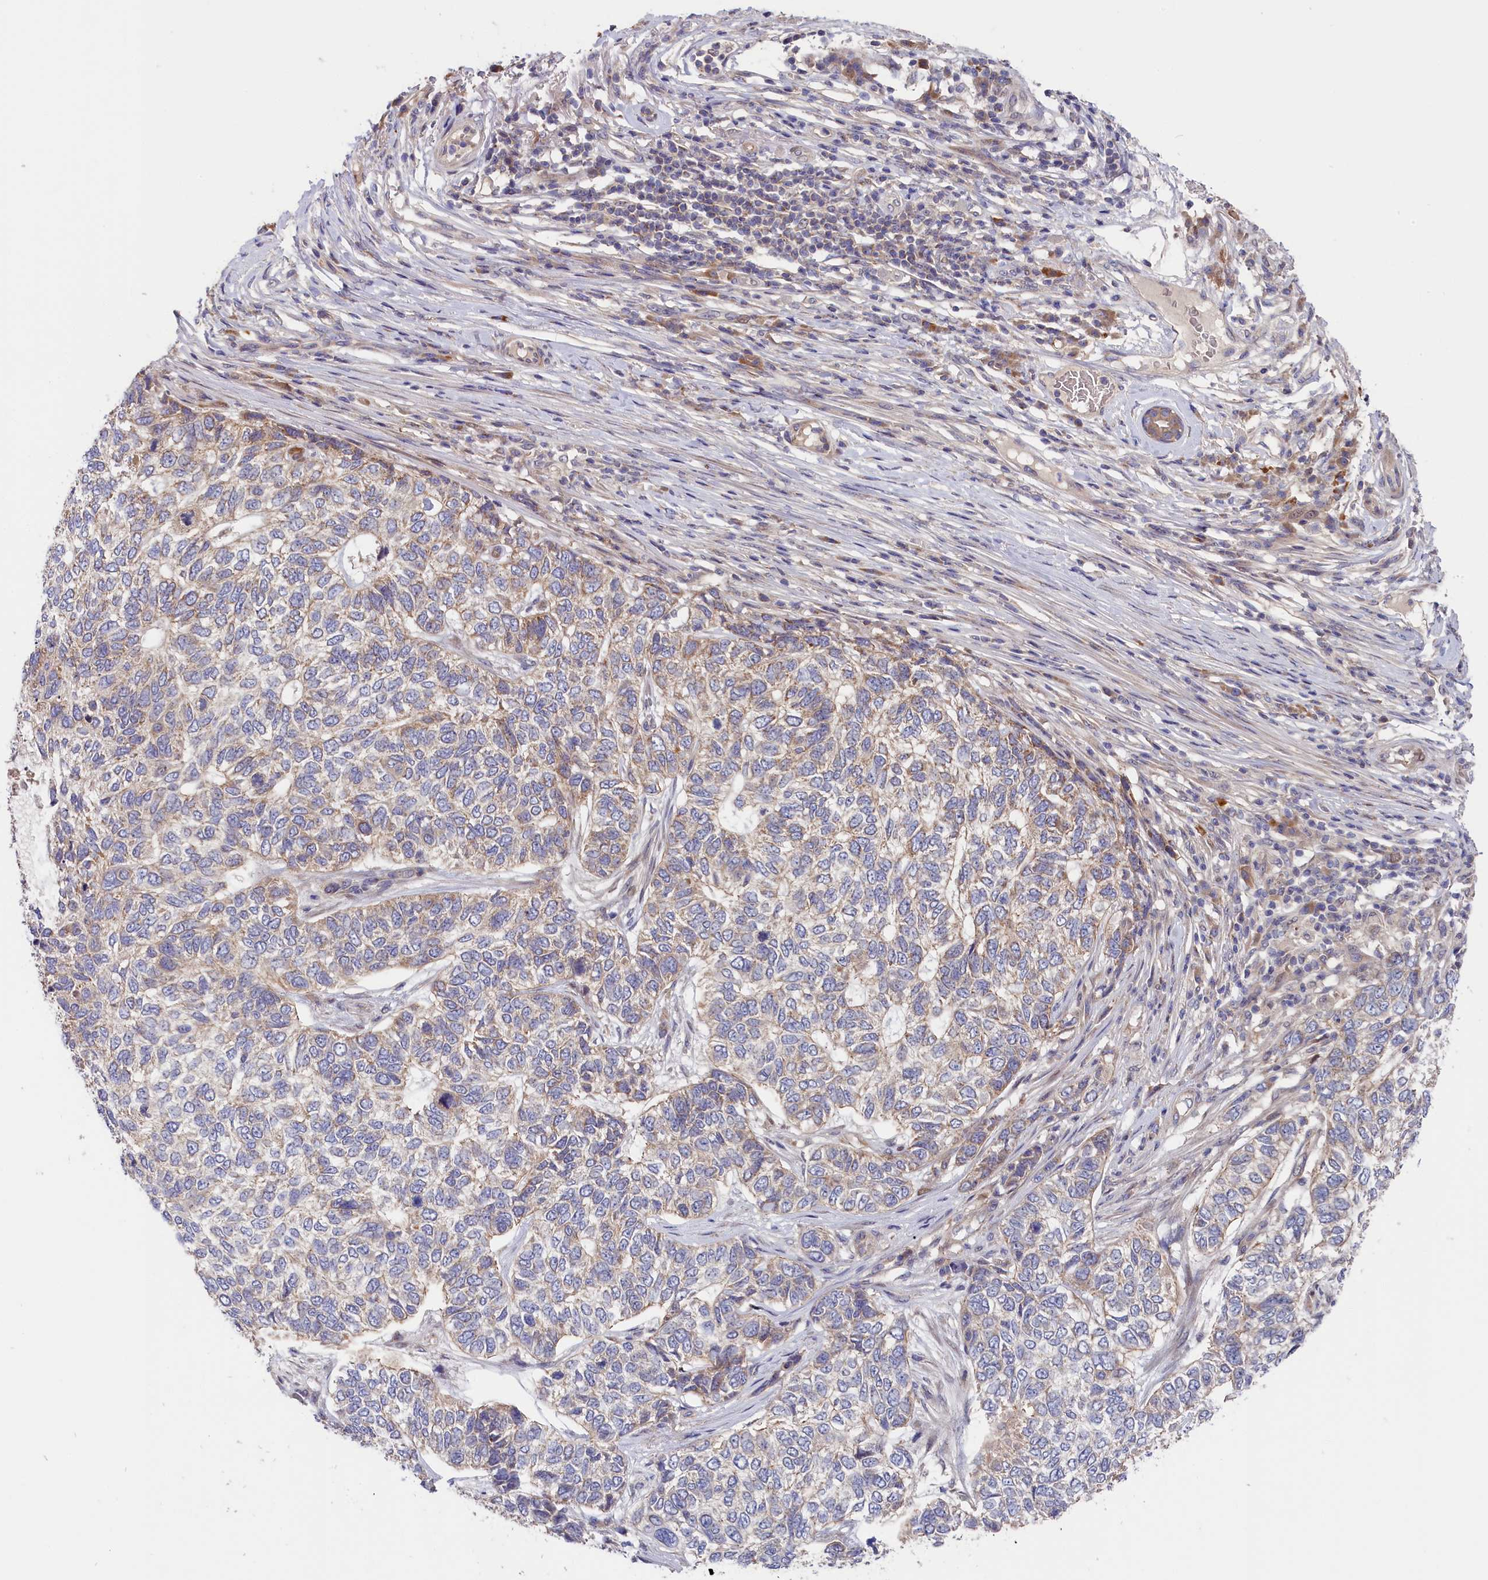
{"staining": {"intensity": "weak", "quantity": "<25%", "location": "cytoplasmic/membranous"}, "tissue": "skin cancer", "cell_type": "Tumor cells", "image_type": "cancer", "snomed": [{"axis": "morphology", "description": "Basal cell carcinoma"}, {"axis": "topography", "description": "Skin"}], "caption": "Tumor cells show no significant protein expression in basal cell carcinoma (skin).", "gene": "CEP44", "patient": {"sex": "female", "age": 65}}